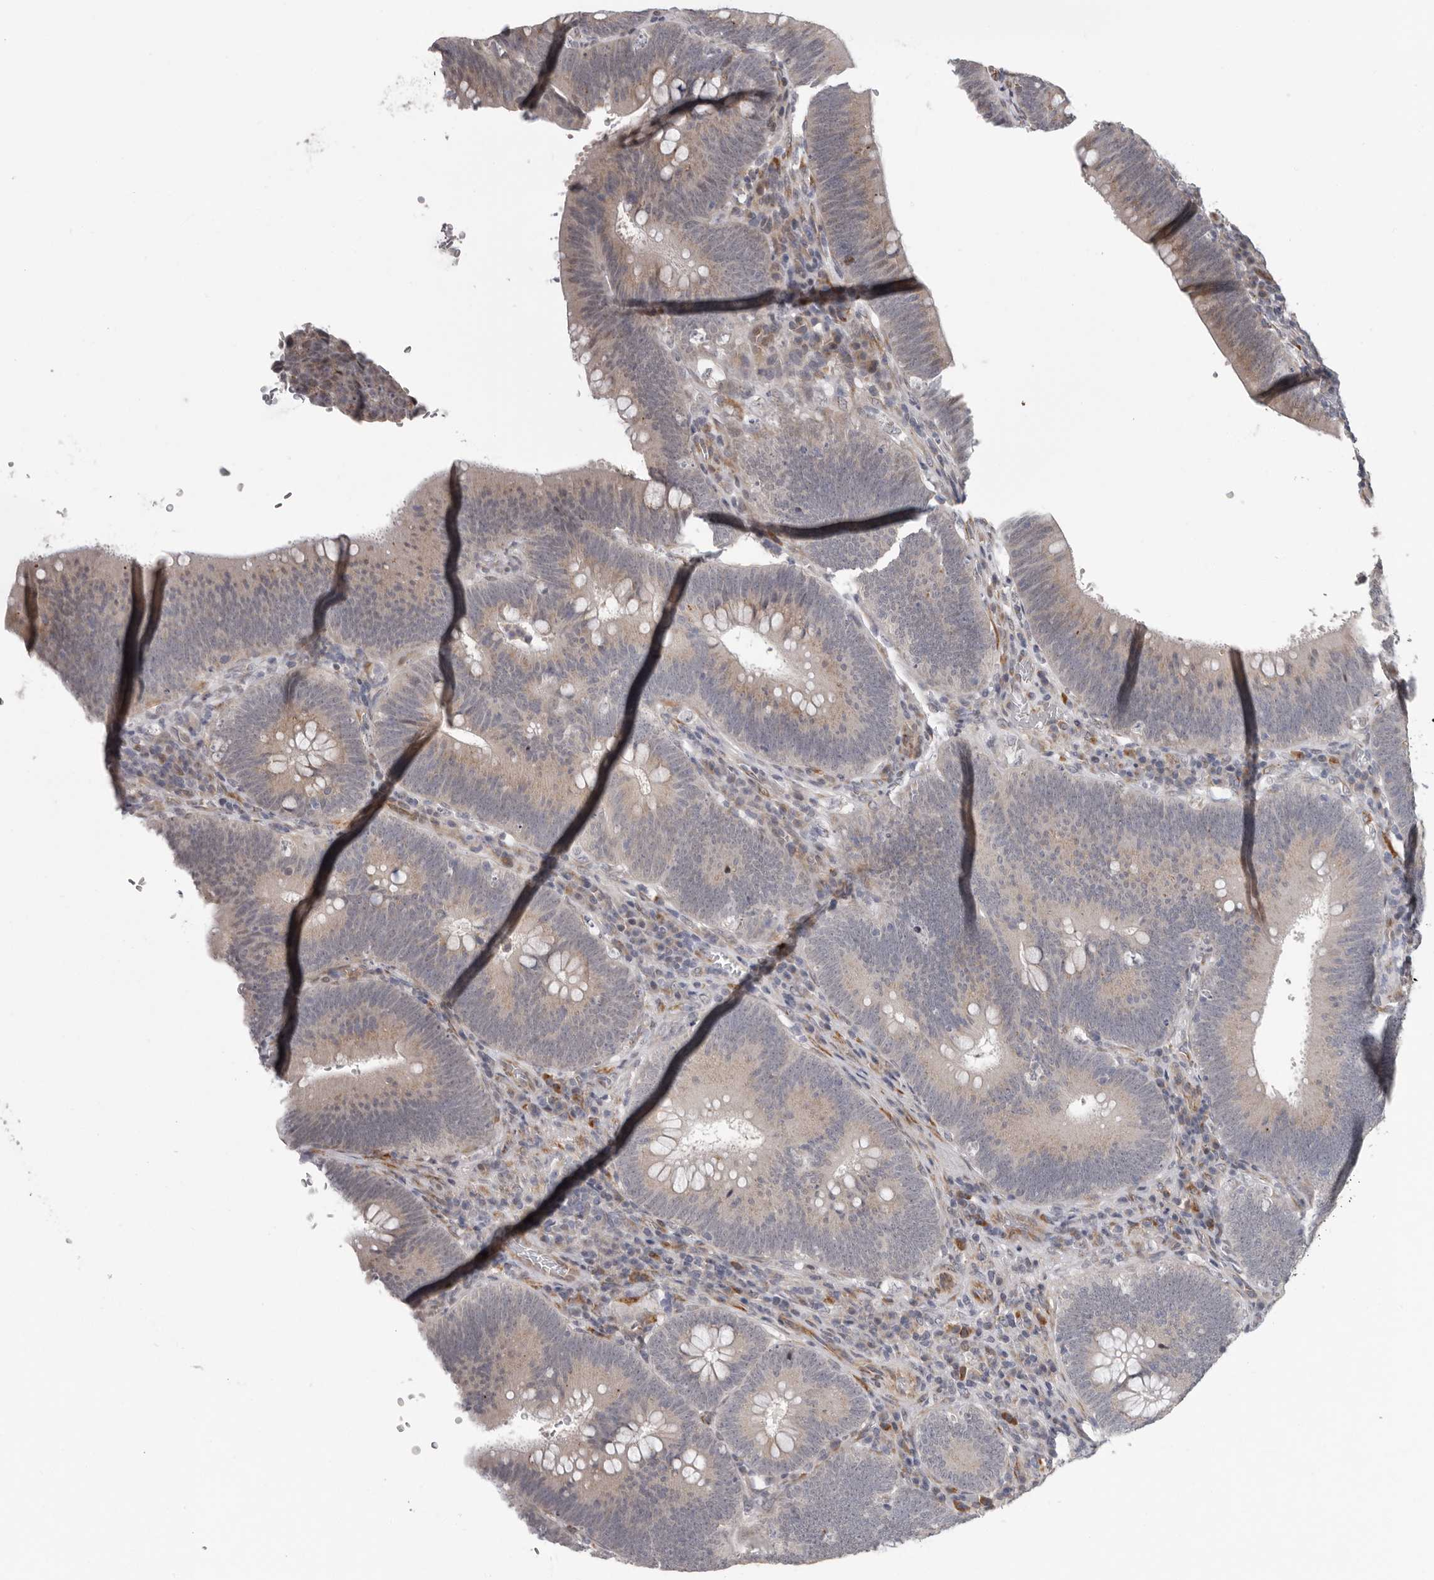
{"staining": {"intensity": "weak", "quantity": "<25%", "location": "cytoplasmic/membranous"}, "tissue": "colorectal cancer", "cell_type": "Tumor cells", "image_type": "cancer", "snomed": [{"axis": "morphology", "description": "Normal tissue, NOS"}, {"axis": "topography", "description": "Colon"}], "caption": "Tumor cells show no significant protein positivity in colorectal cancer.", "gene": "RALGPS2", "patient": {"sex": "female", "age": 82}}